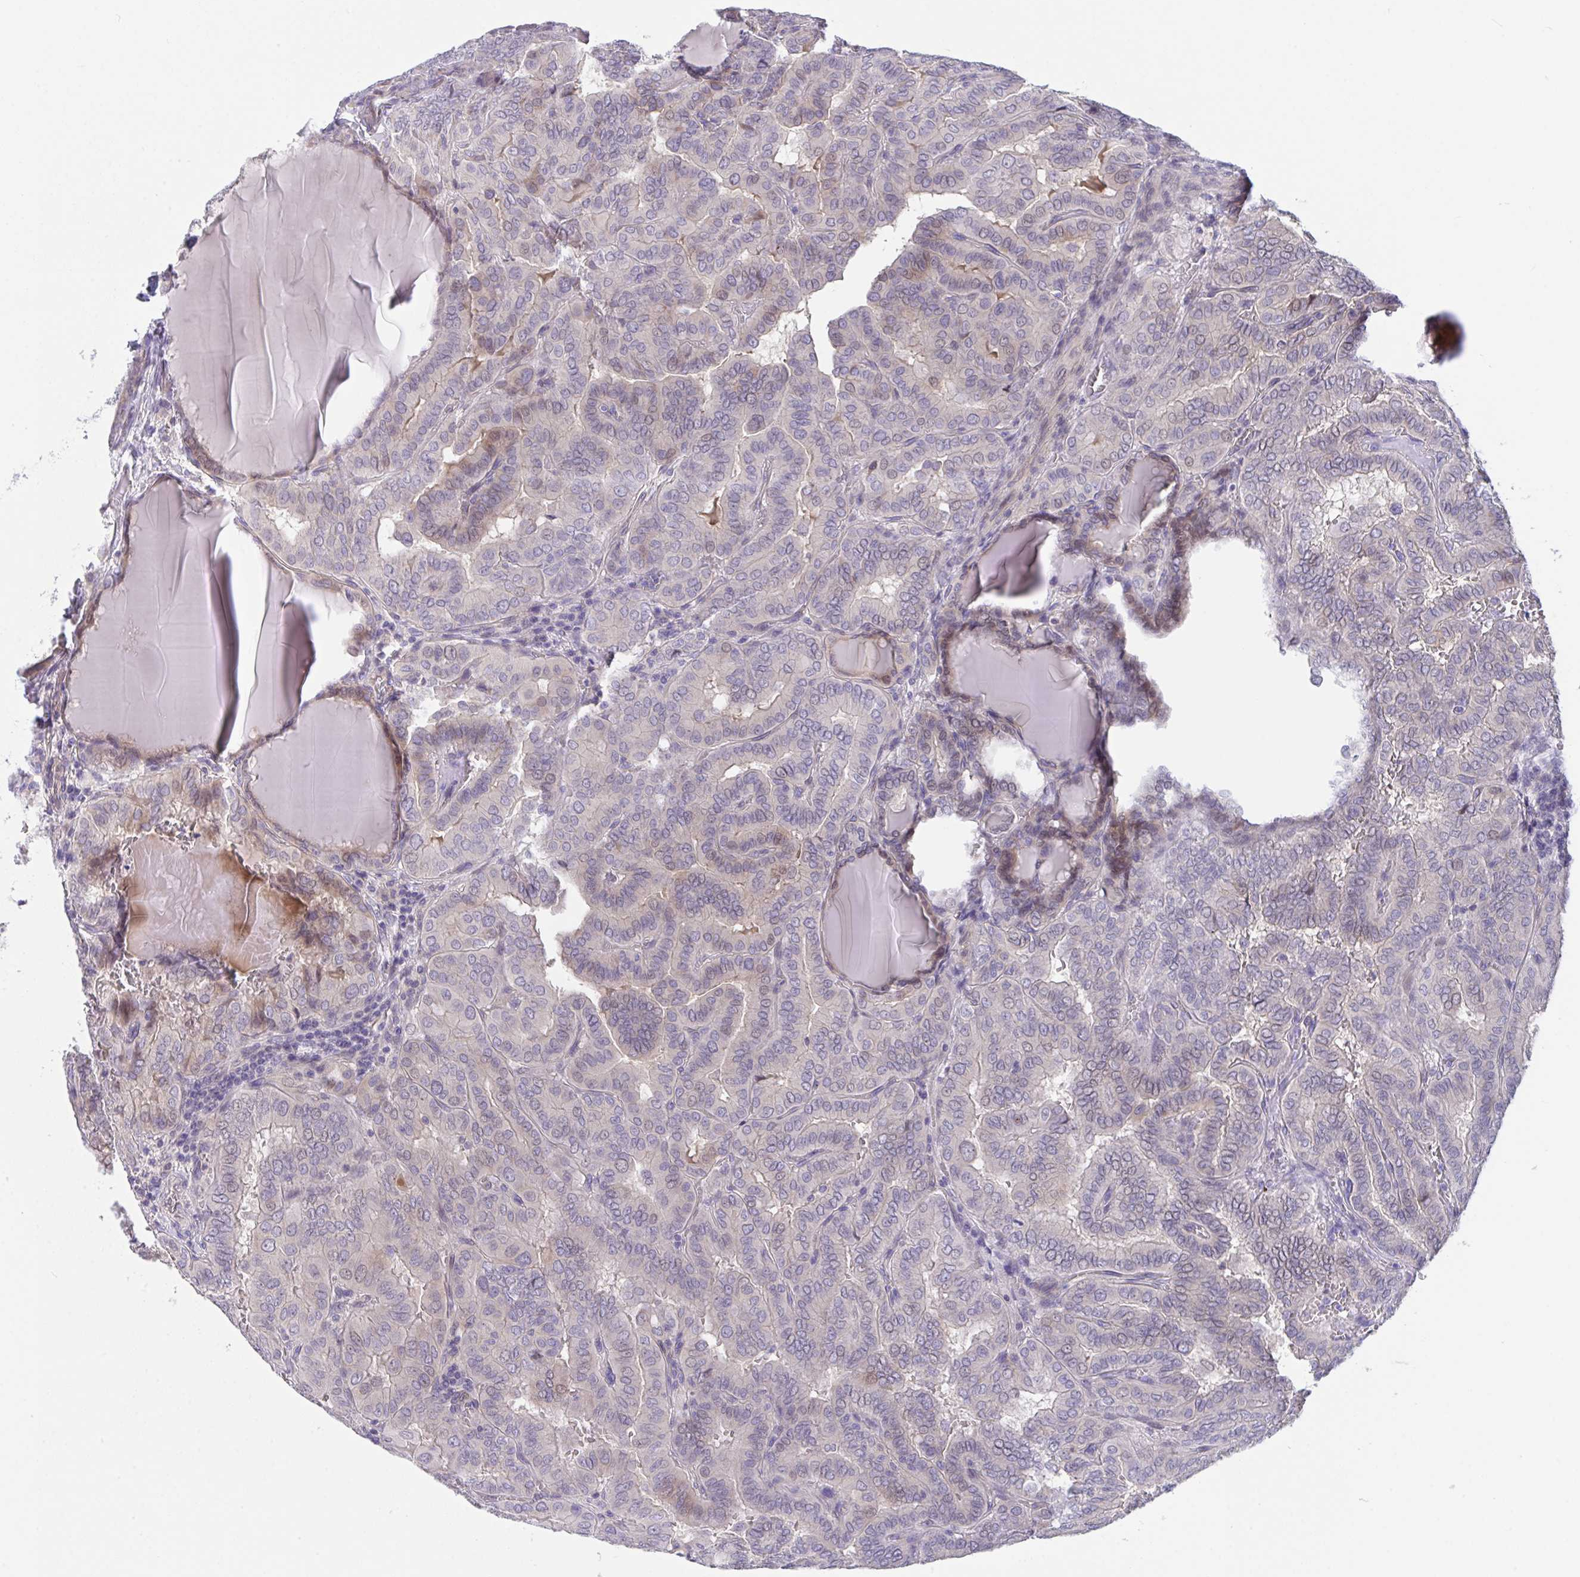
{"staining": {"intensity": "negative", "quantity": "none", "location": "none"}, "tissue": "thyroid cancer", "cell_type": "Tumor cells", "image_type": "cancer", "snomed": [{"axis": "morphology", "description": "Papillary adenocarcinoma, NOS"}, {"axis": "topography", "description": "Thyroid gland"}], "caption": "Tumor cells show no significant protein staining in papillary adenocarcinoma (thyroid). Nuclei are stained in blue.", "gene": "RHOXF1", "patient": {"sex": "female", "age": 46}}